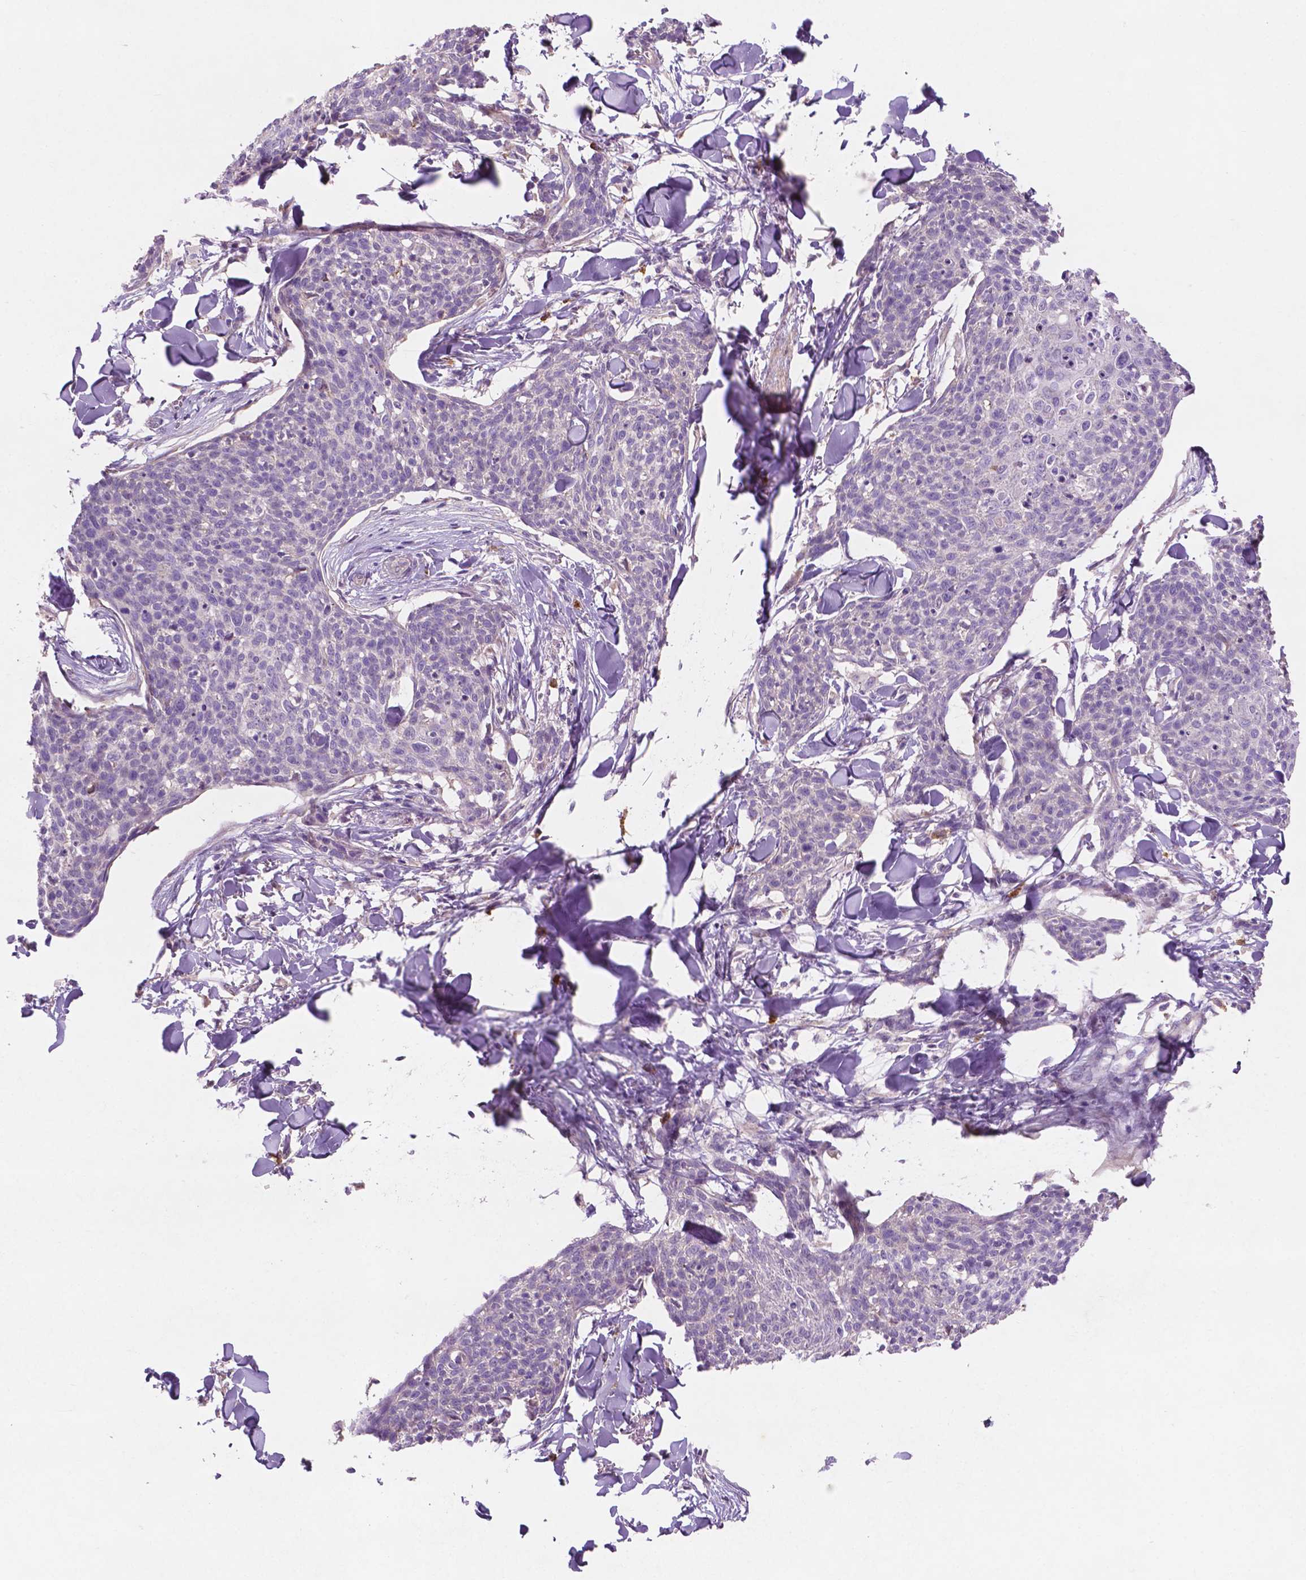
{"staining": {"intensity": "negative", "quantity": "none", "location": "none"}, "tissue": "skin cancer", "cell_type": "Tumor cells", "image_type": "cancer", "snomed": [{"axis": "morphology", "description": "Squamous cell carcinoma, NOS"}, {"axis": "topography", "description": "Skin"}, {"axis": "topography", "description": "Vulva"}], "caption": "High magnification brightfield microscopy of skin cancer (squamous cell carcinoma) stained with DAB (brown) and counterstained with hematoxylin (blue): tumor cells show no significant staining. (DAB immunohistochemistry visualized using brightfield microscopy, high magnification).", "gene": "LRP1B", "patient": {"sex": "female", "age": 75}}